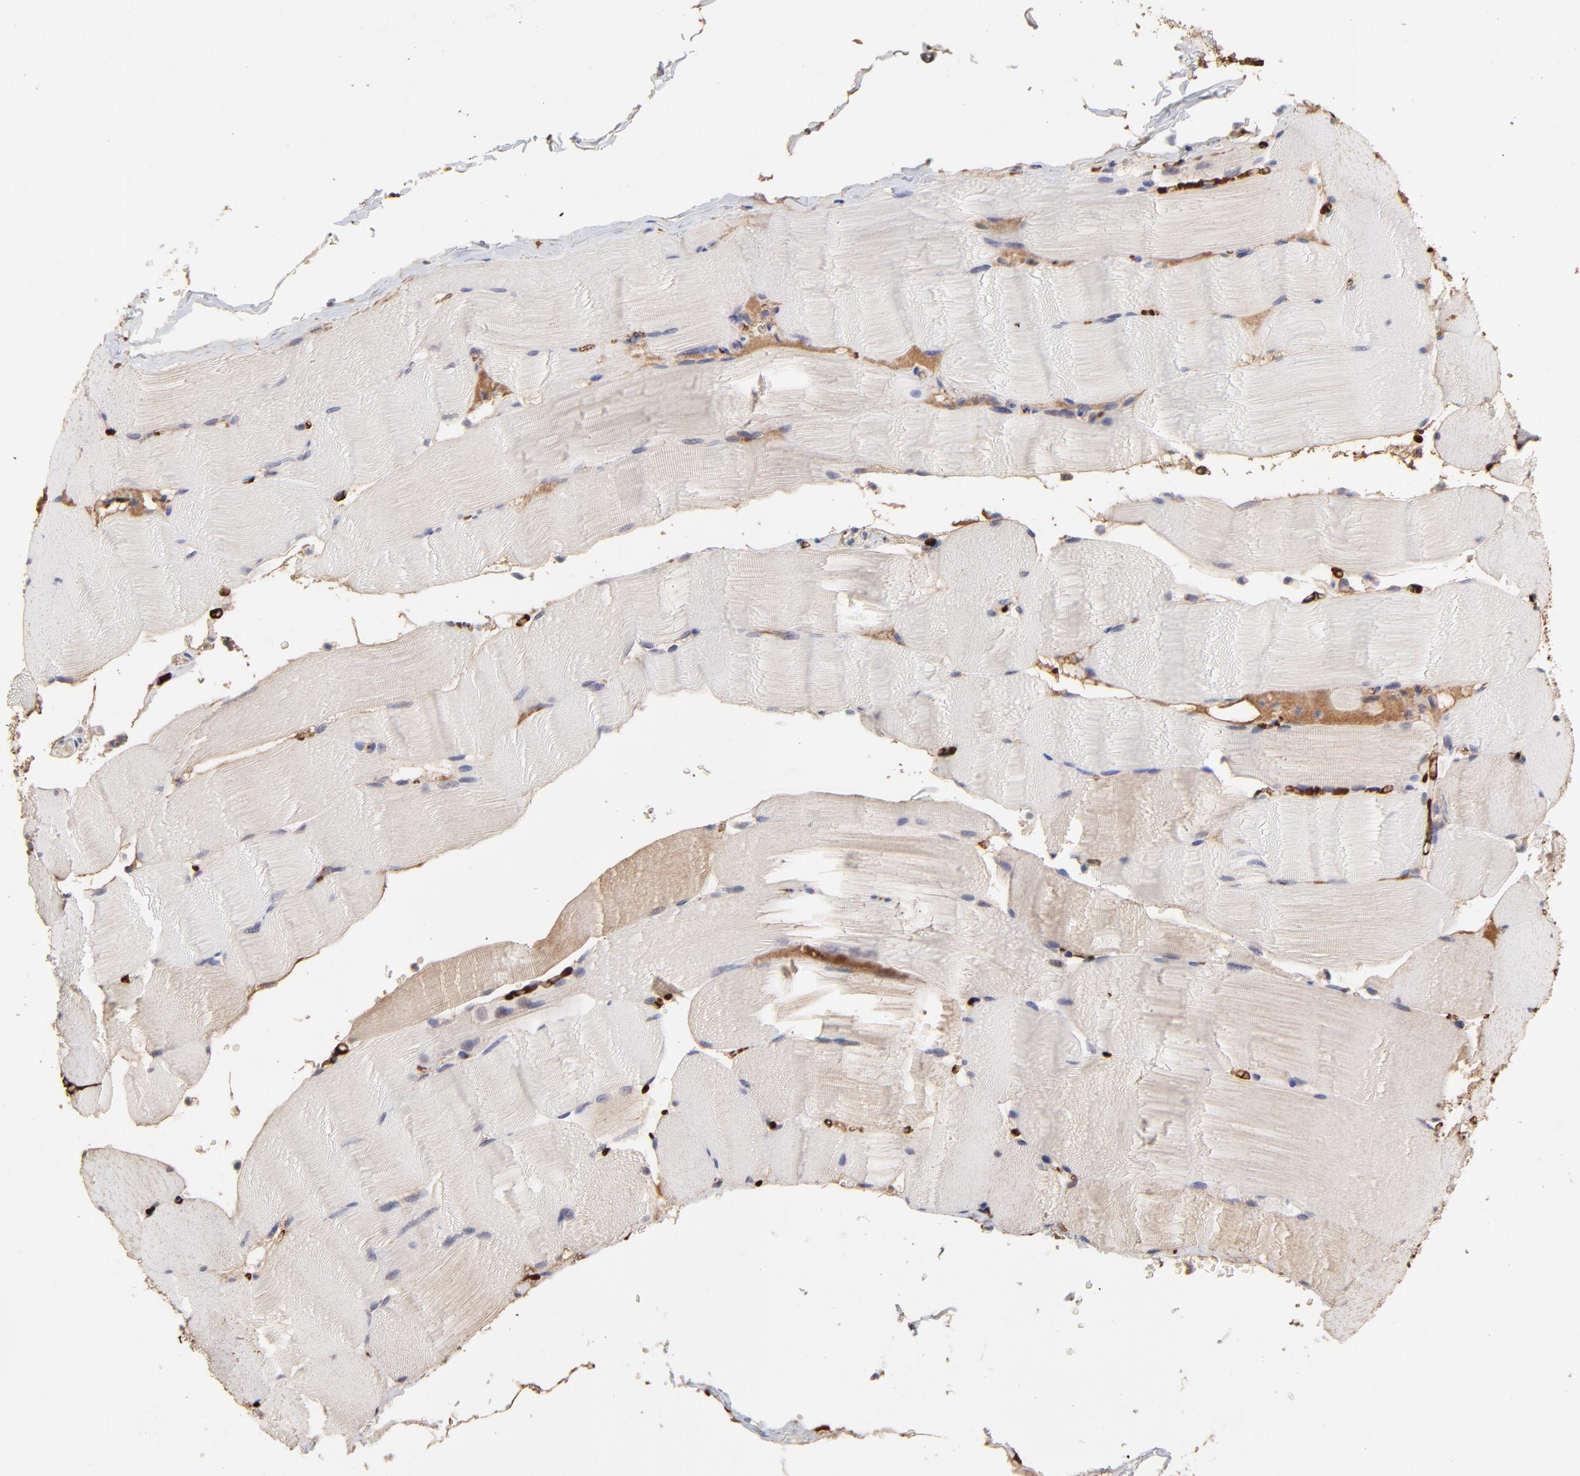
{"staining": {"intensity": "weak", "quantity": ">75%", "location": "cytoplasmic/membranous"}, "tissue": "skeletal muscle", "cell_type": "Myocytes", "image_type": "normal", "snomed": [{"axis": "morphology", "description": "Normal tissue, NOS"}, {"axis": "topography", "description": "Skeletal muscle"}], "caption": "Immunohistochemical staining of benign human skeletal muscle reveals weak cytoplasmic/membranous protein staining in about >75% of myocytes.", "gene": "PSMD14", "patient": {"sex": "male", "age": 62}}